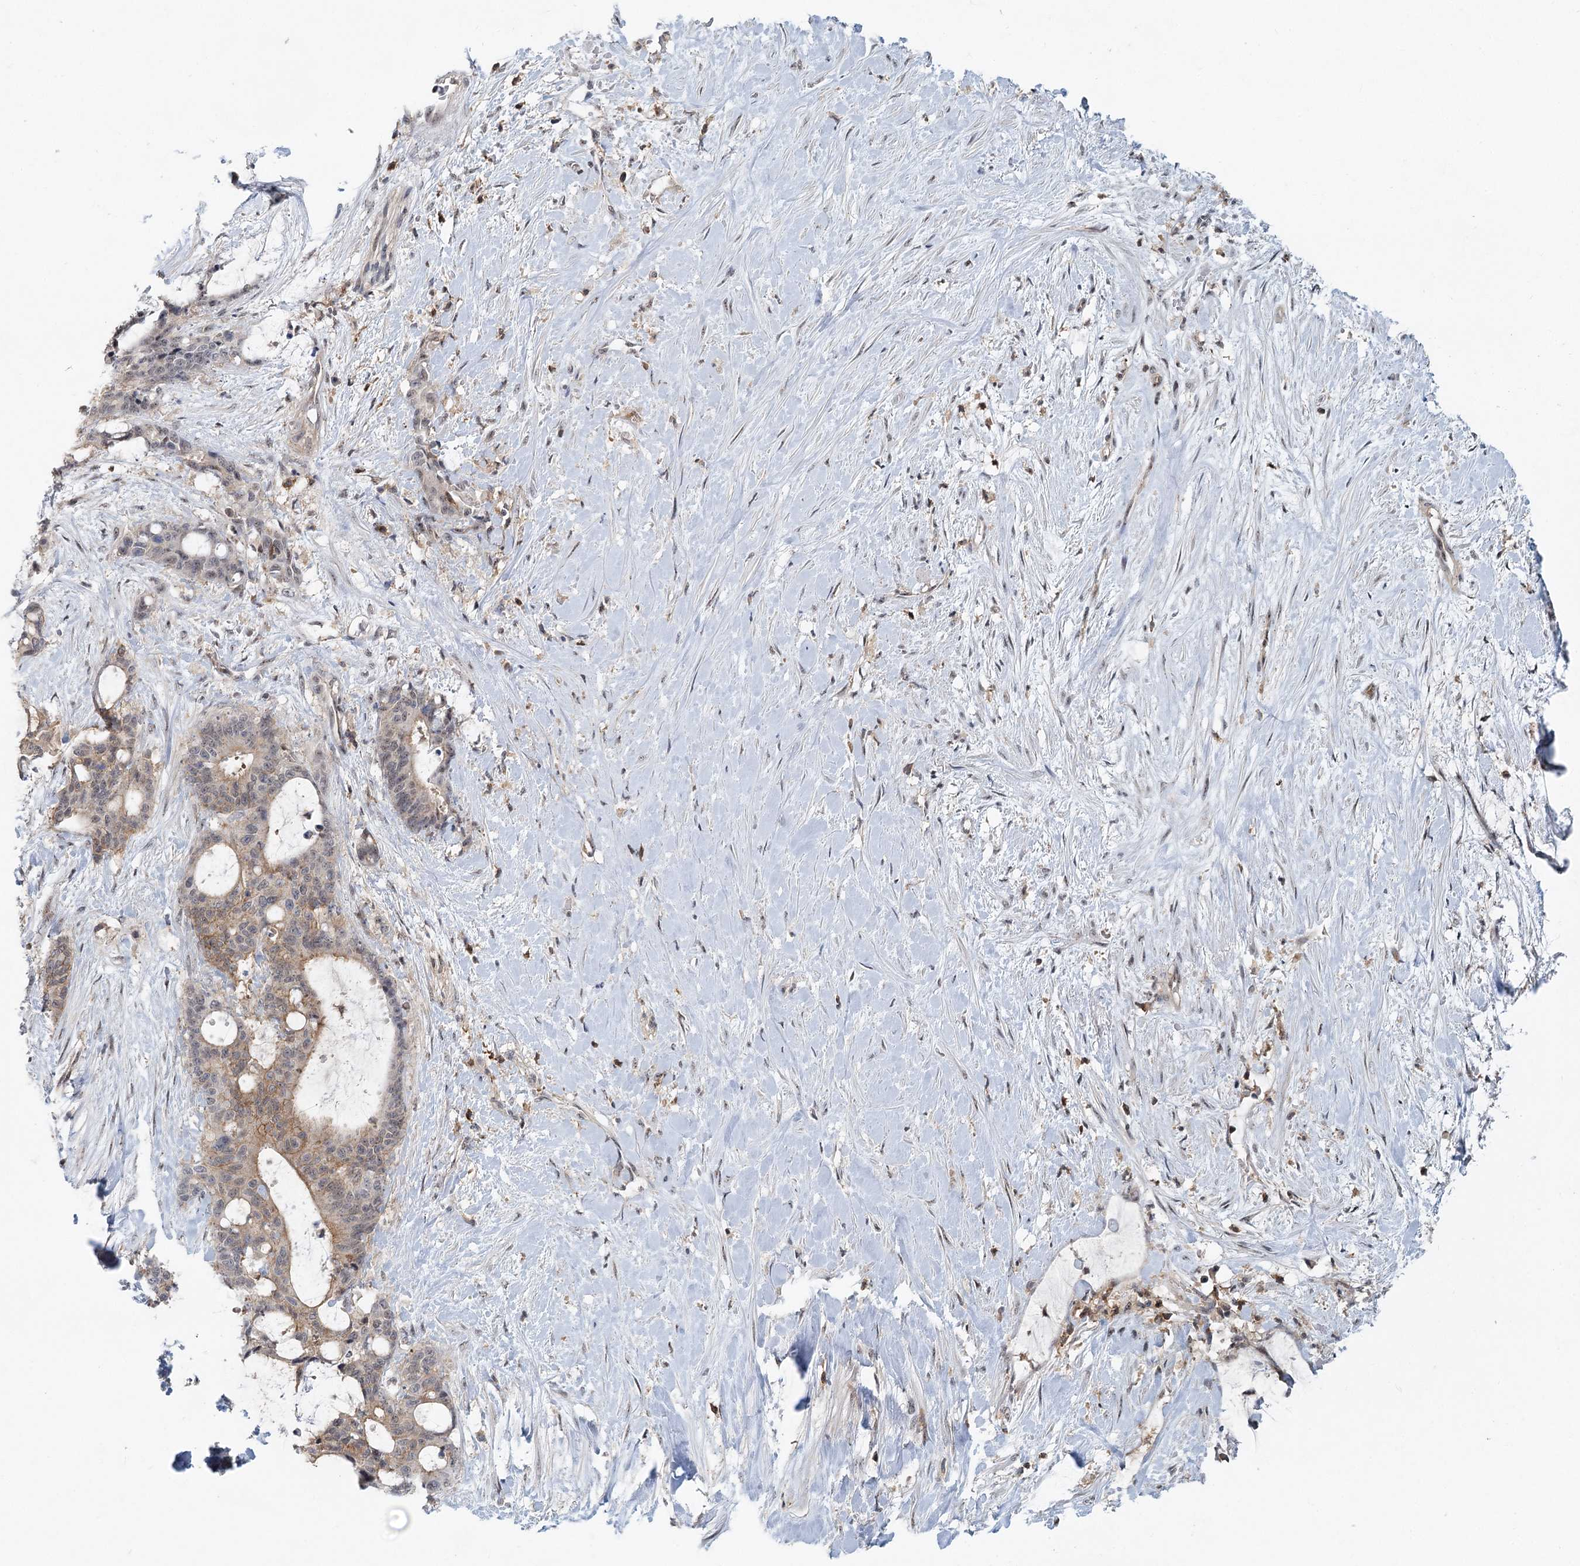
{"staining": {"intensity": "weak", "quantity": "<25%", "location": "cytoplasmic/membranous"}, "tissue": "liver cancer", "cell_type": "Tumor cells", "image_type": "cancer", "snomed": [{"axis": "morphology", "description": "Normal tissue, NOS"}, {"axis": "morphology", "description": "Cholangiocarcinoma"}, {"axis": "topography", "description": "Liver"}, {"axis": "topography", "description": "Peripheral nerve tissue"}], "caption": "This histopathology image is of liver cancer (cholangiocarcinoma) stained with immunohistochemistry (IHC) to label a protein in brown with the nuclei are counter-stained blue. There is no expression in tumor cells. (DAB (3,3'-diaminobenzidine) IHC with hematoxylin counter stain).", "gene": "CDC42SE2", "patient": {"sex": "female", "age": 73}}